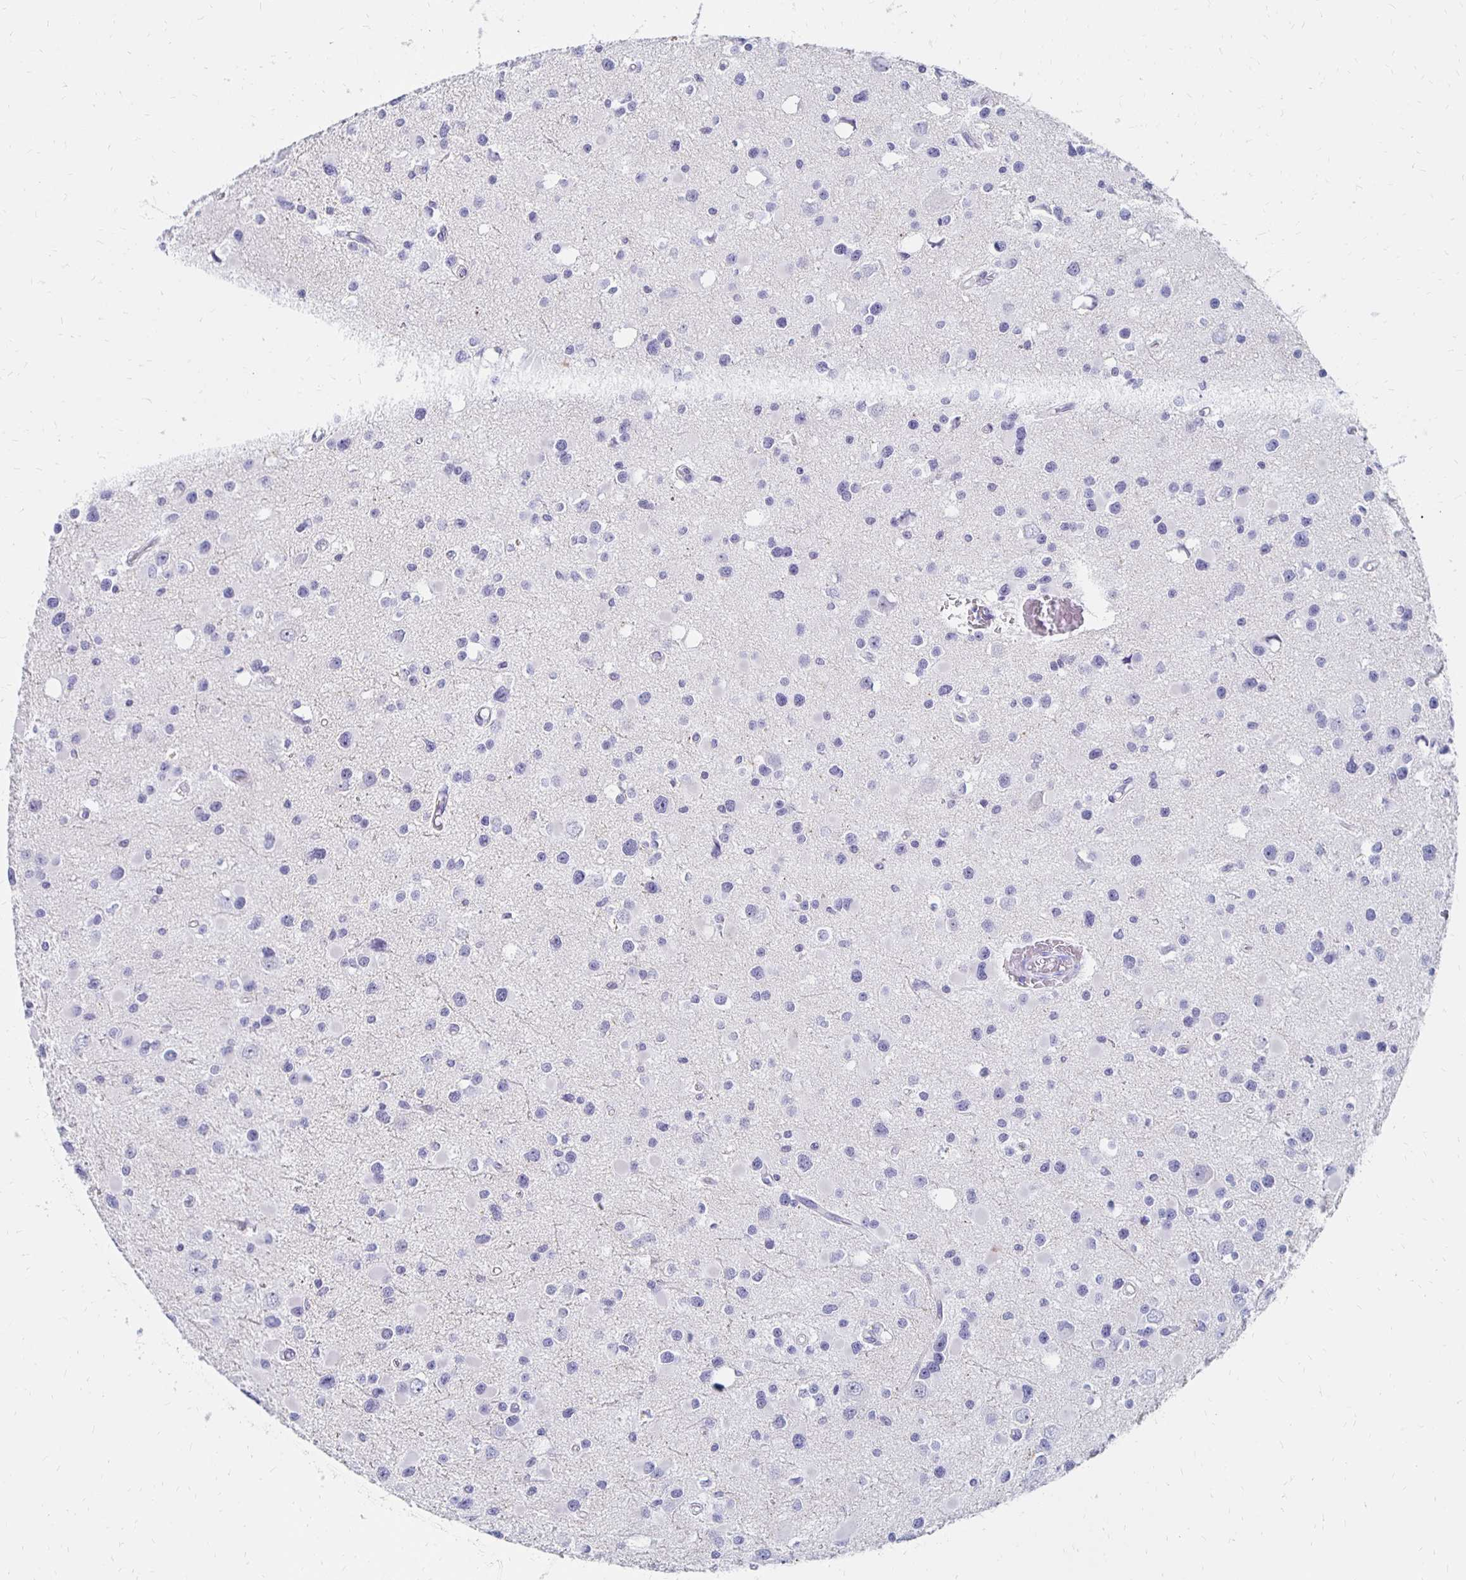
{"staining": {"intensity": "negative", "quantity": "none", "location": "none"}, "tissue": "glioma", "cell_type": "Tumor cells", "image_type": "cancer", "snomed": [{"axis": "morphology", "description": "Glioma, malignant, High grade"}, {"axis": "topography", "description": "Brain"}], "caption": "High-grade glioma (malignant) stained for a protein using immunohistochemistry (IHC) displays no positivity tumor cells.", "gene": "SYT2", "patient": {"sex": "male", "age": 54}}